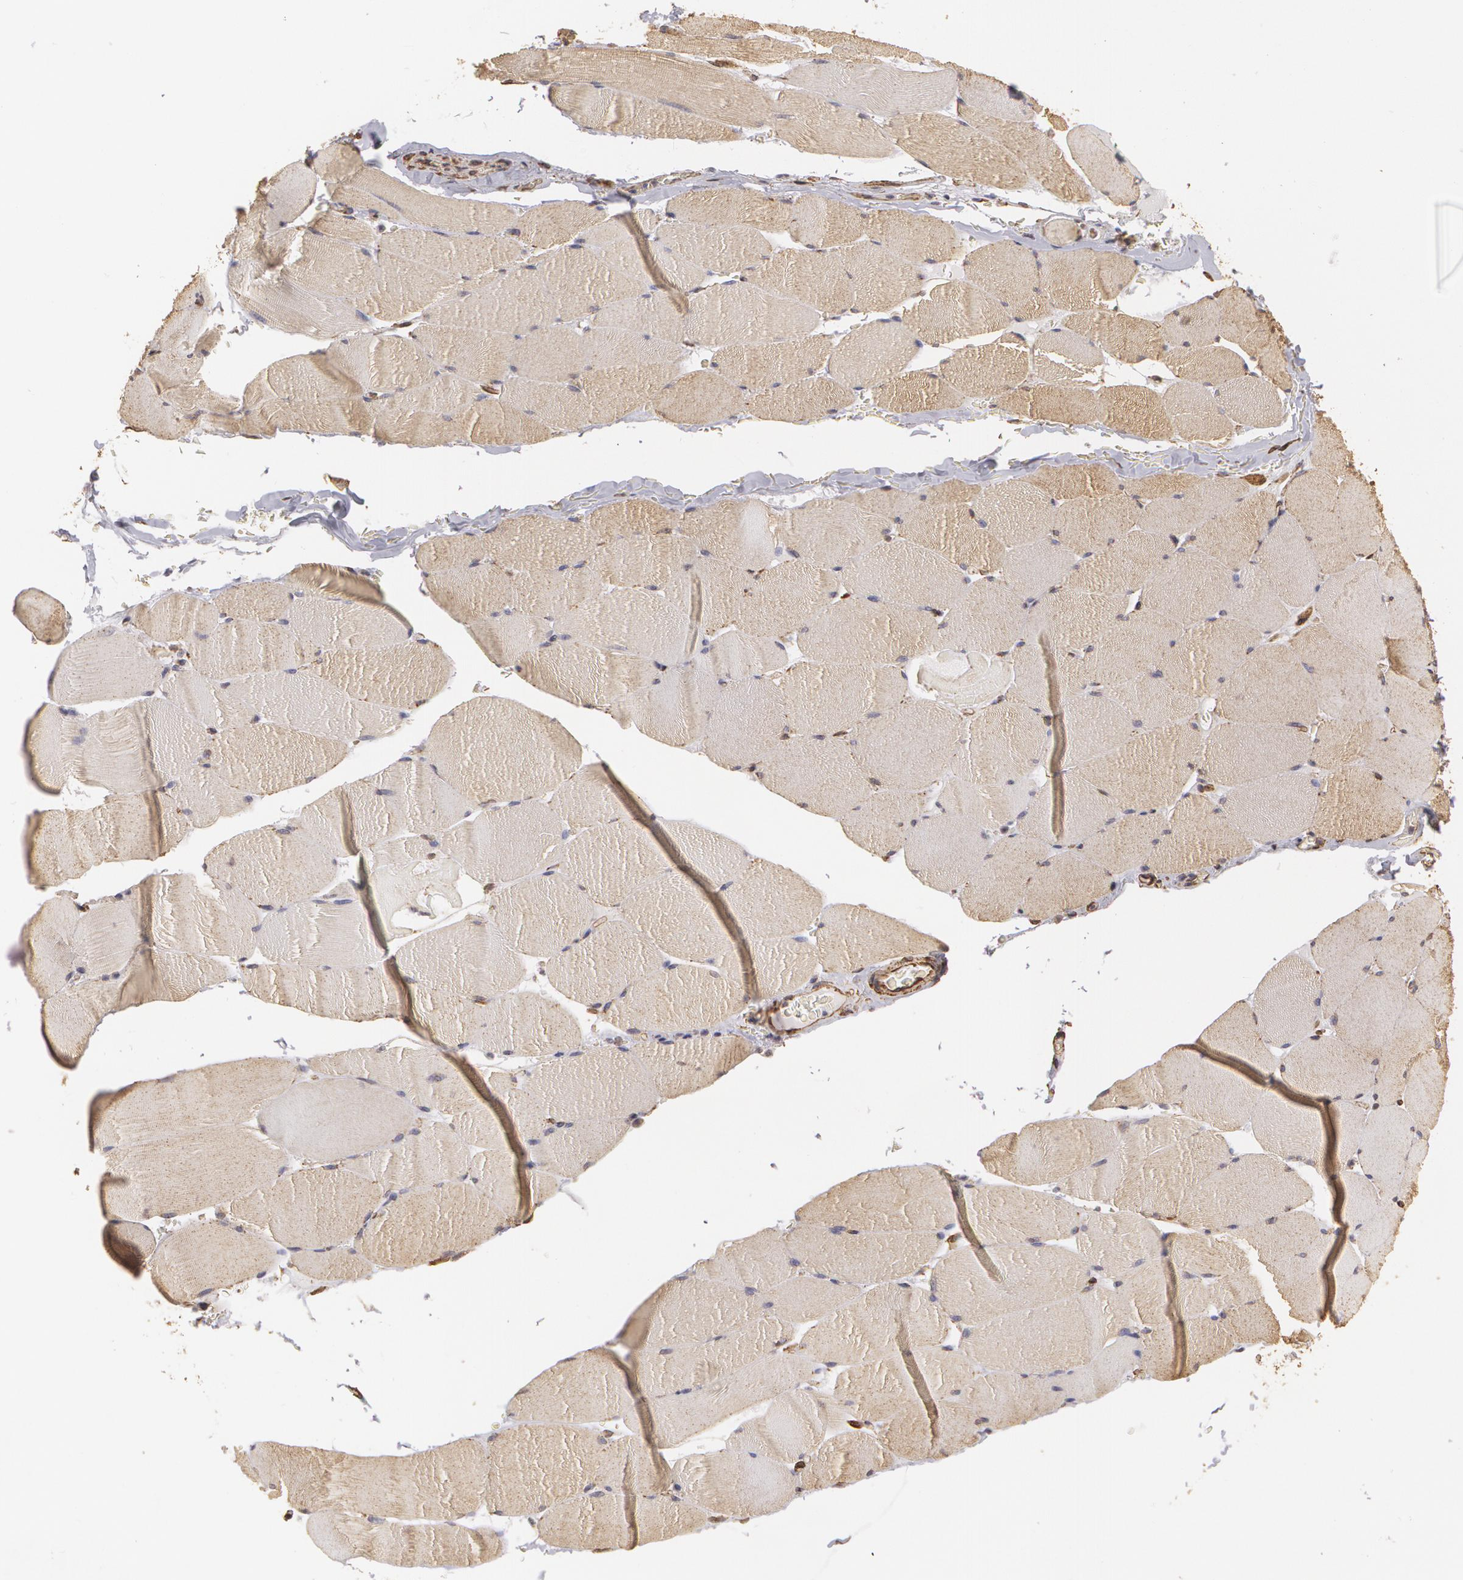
{"staining": {"intensity": "moderate", "quantity": ">75%", "location": "cytoplasmic/membranous"}, "tissue": "skeletal muscle", "cell_type": "Myocytes", "image_type": "normal", "snomed": [{"axis": "morphology", "description": "Normal tissue, NOS"}, {"axis": "topography", "description": "Skeletal muscle"}], "caption": "Human skeletal muscle stained with a brown dye shows moderate cytoplasmic/membranous positive positivity in approximately >75% of myocytes.", "gene": "CYB5R3", "patient": {"sex": "male", "age": 62}}